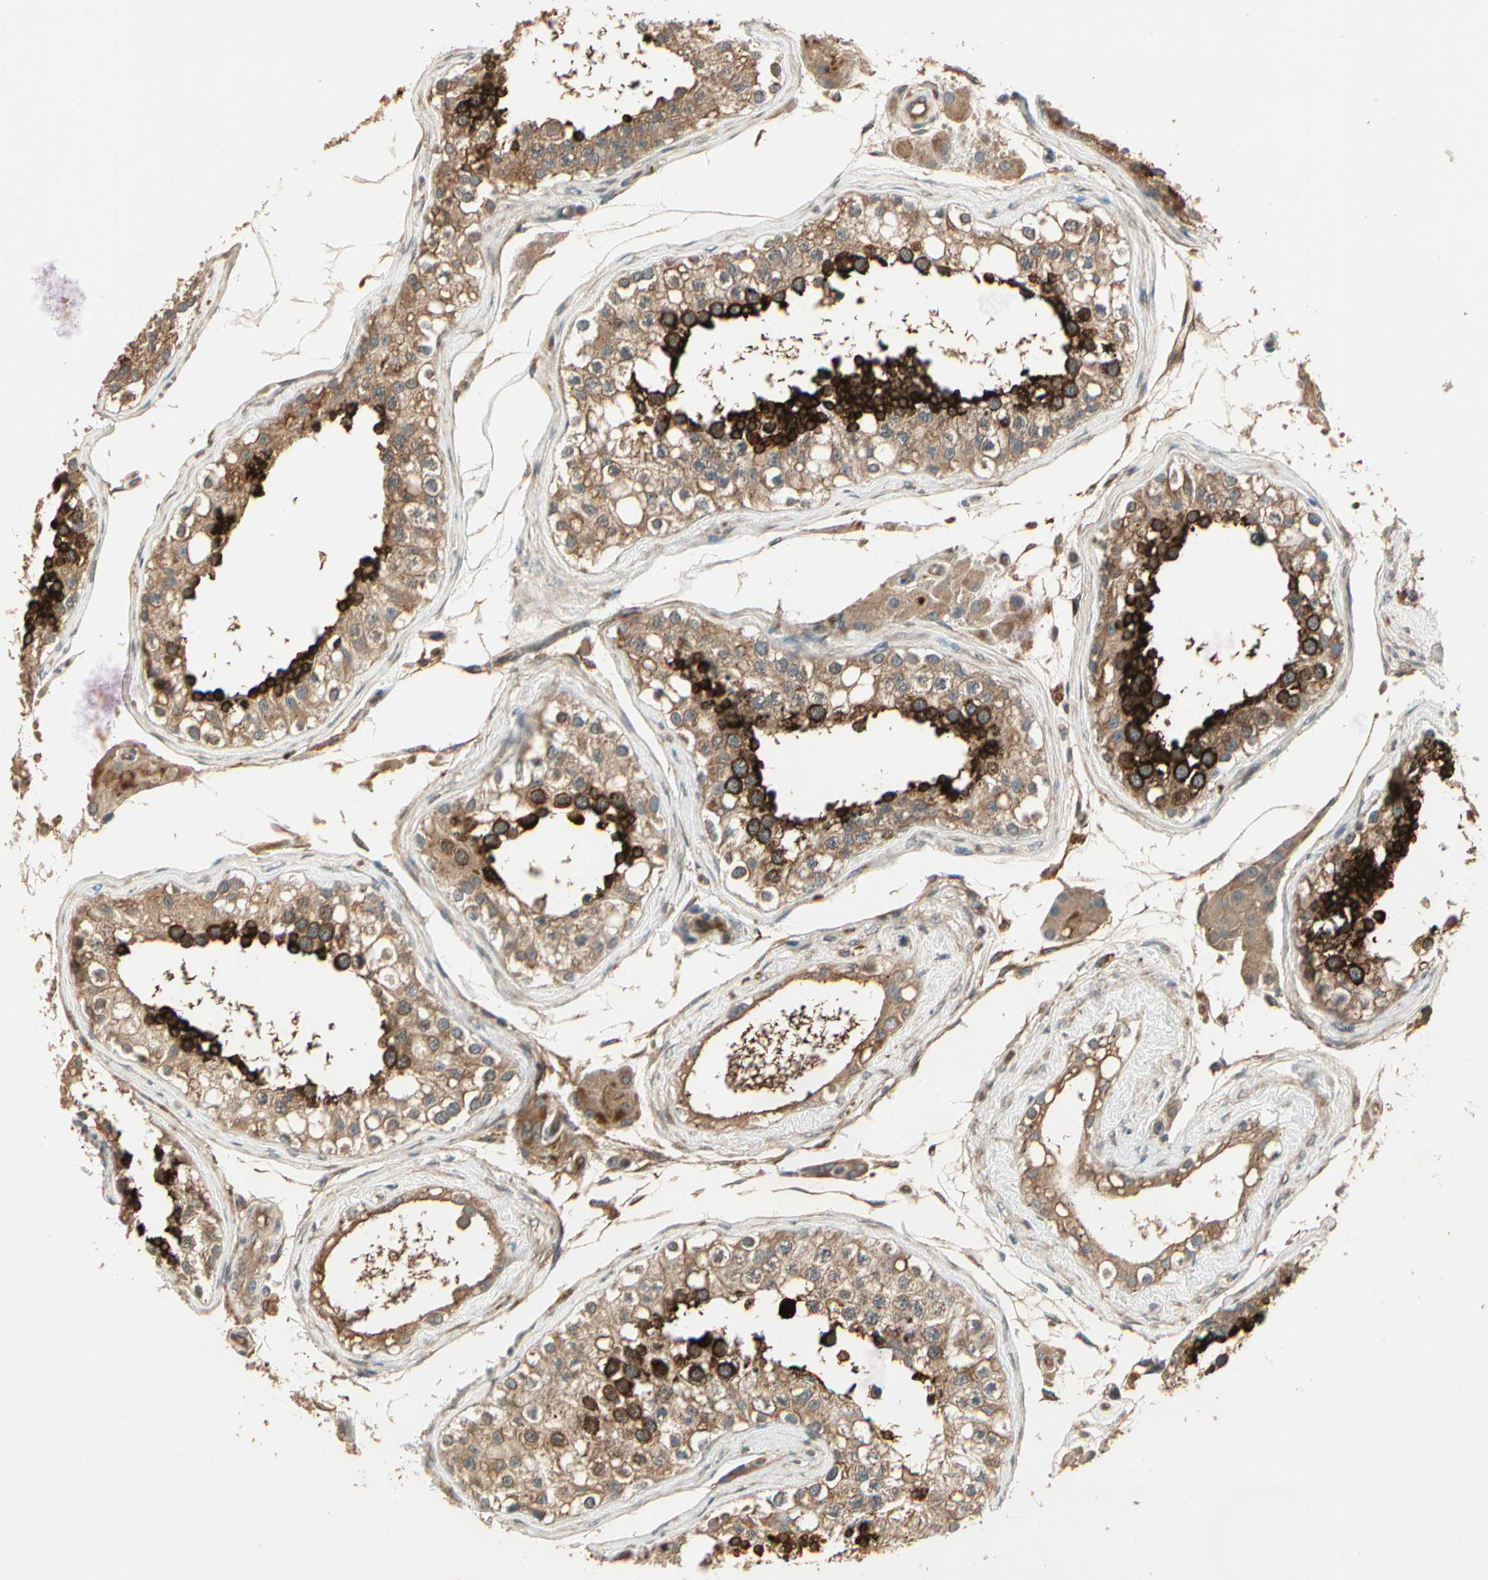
{"staining": {"intensity": "strong", "quantity": ">75%", "location": "cytoplasmic/membranous"}, "tissue": "testis", "cell_type": "Cells in seminiferous ducts", "image_type": "normal", "snomed": [{"axis": "morphology", "description": "Normal tissue, NOS"}, {"axis": "topography", "description": "Testis"}], "caption": "Immunohistochemistry image of benign human testis stained for a protein (brown), which displays high levels of strong cytoplasmic/membranous staining in about >75% of cells in seminiferous ducts.", "gene": "ACVR1", "patient": {"sex": "male", "age": 68}}